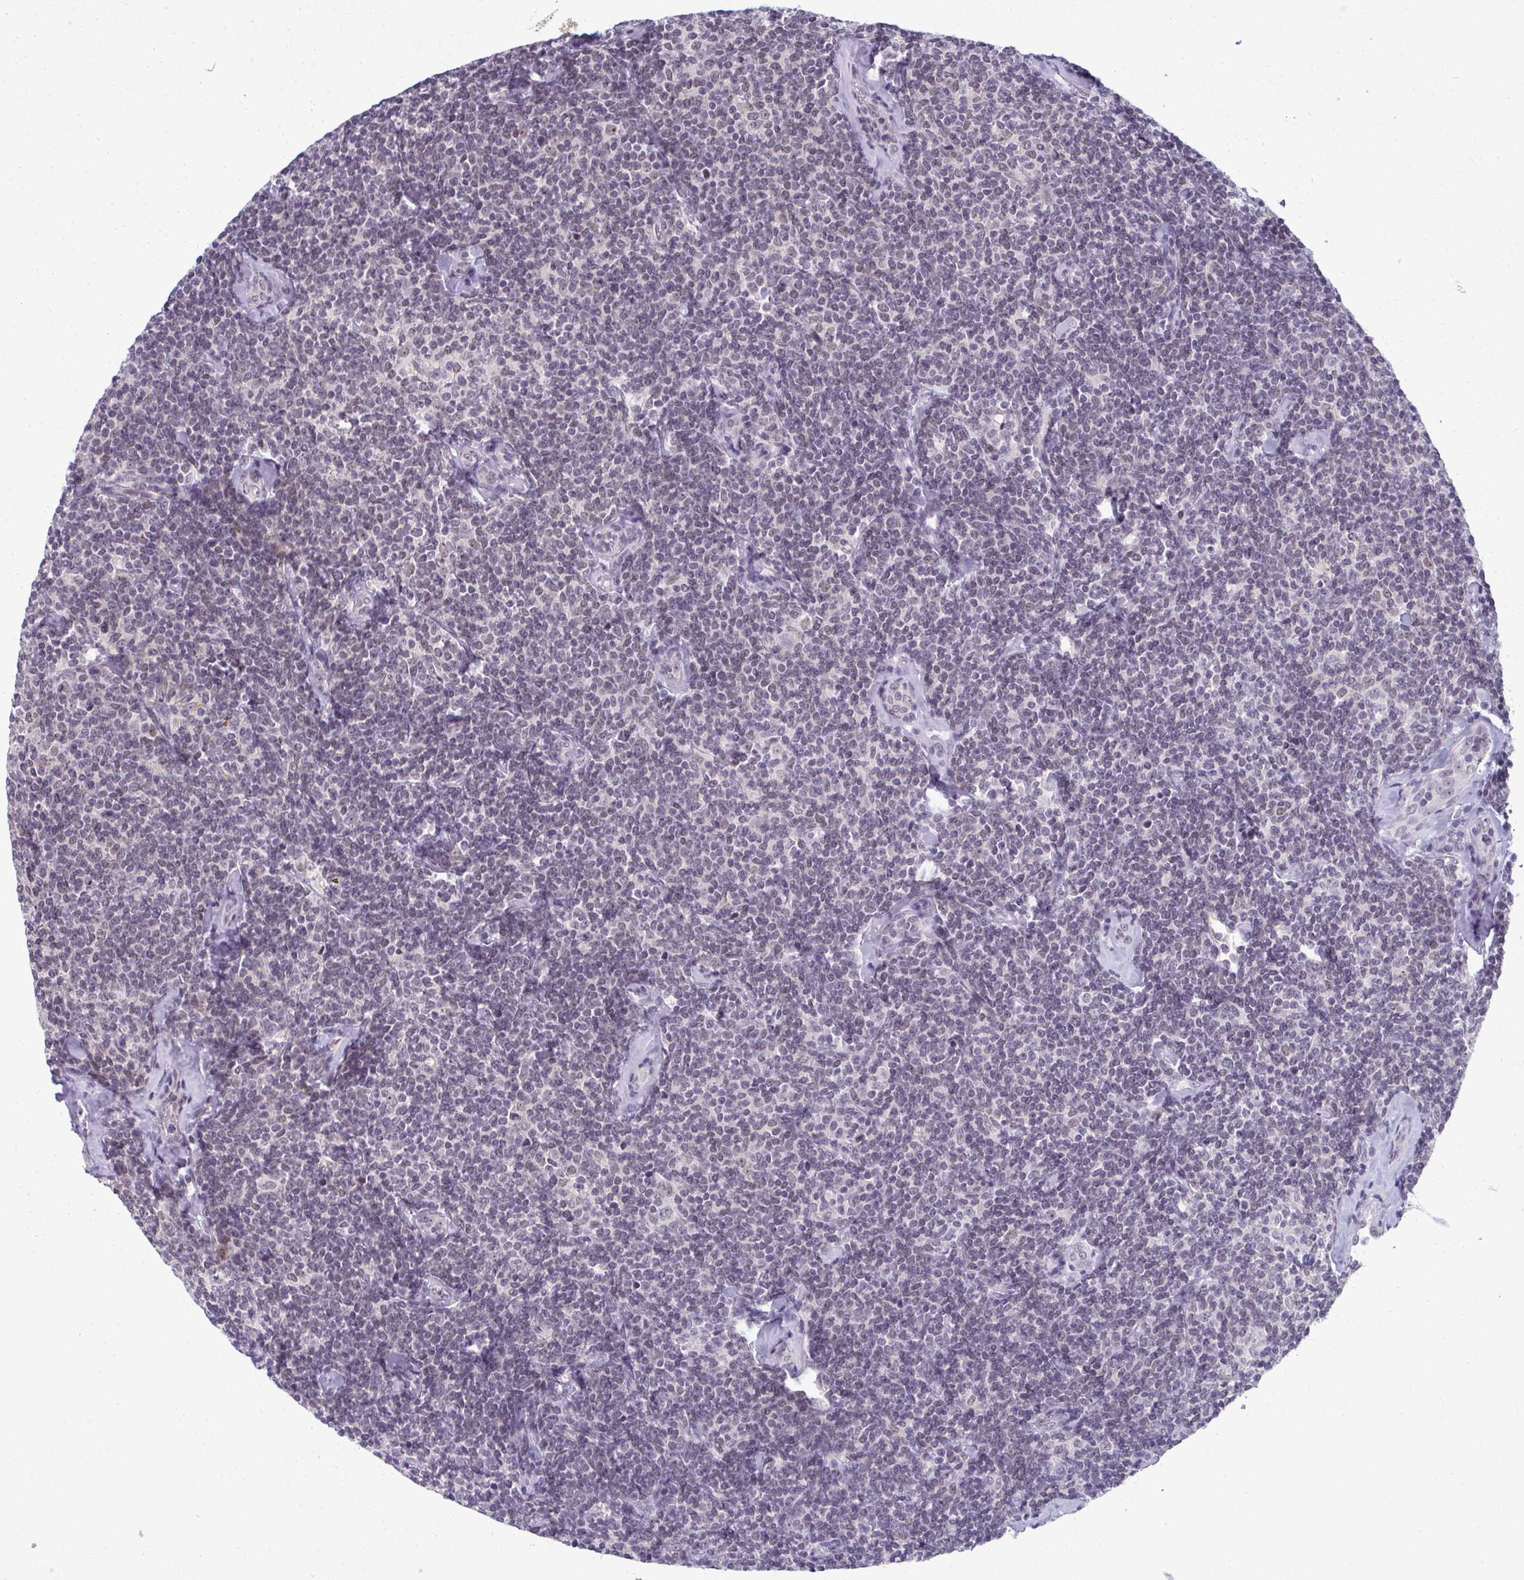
{"staining": {"intensity": "negative", "quantity": "none", "location": "none"}, "tissue": "lymphoma", "cell_type": "Tumor cells", "image_type": "cancer", "snomed": [{"axis": "morphology", "description": "Malignant lymphoma, non-Hodgkin's type, Low grade"}, {"axis": "topography", "description": "Lymph node"}], "caption": "Protein analysis of lymphoma exhibits no significant expression in tumor cells.", "gene": "MAF1", "patient": {"sex": "female", "age": 56}}